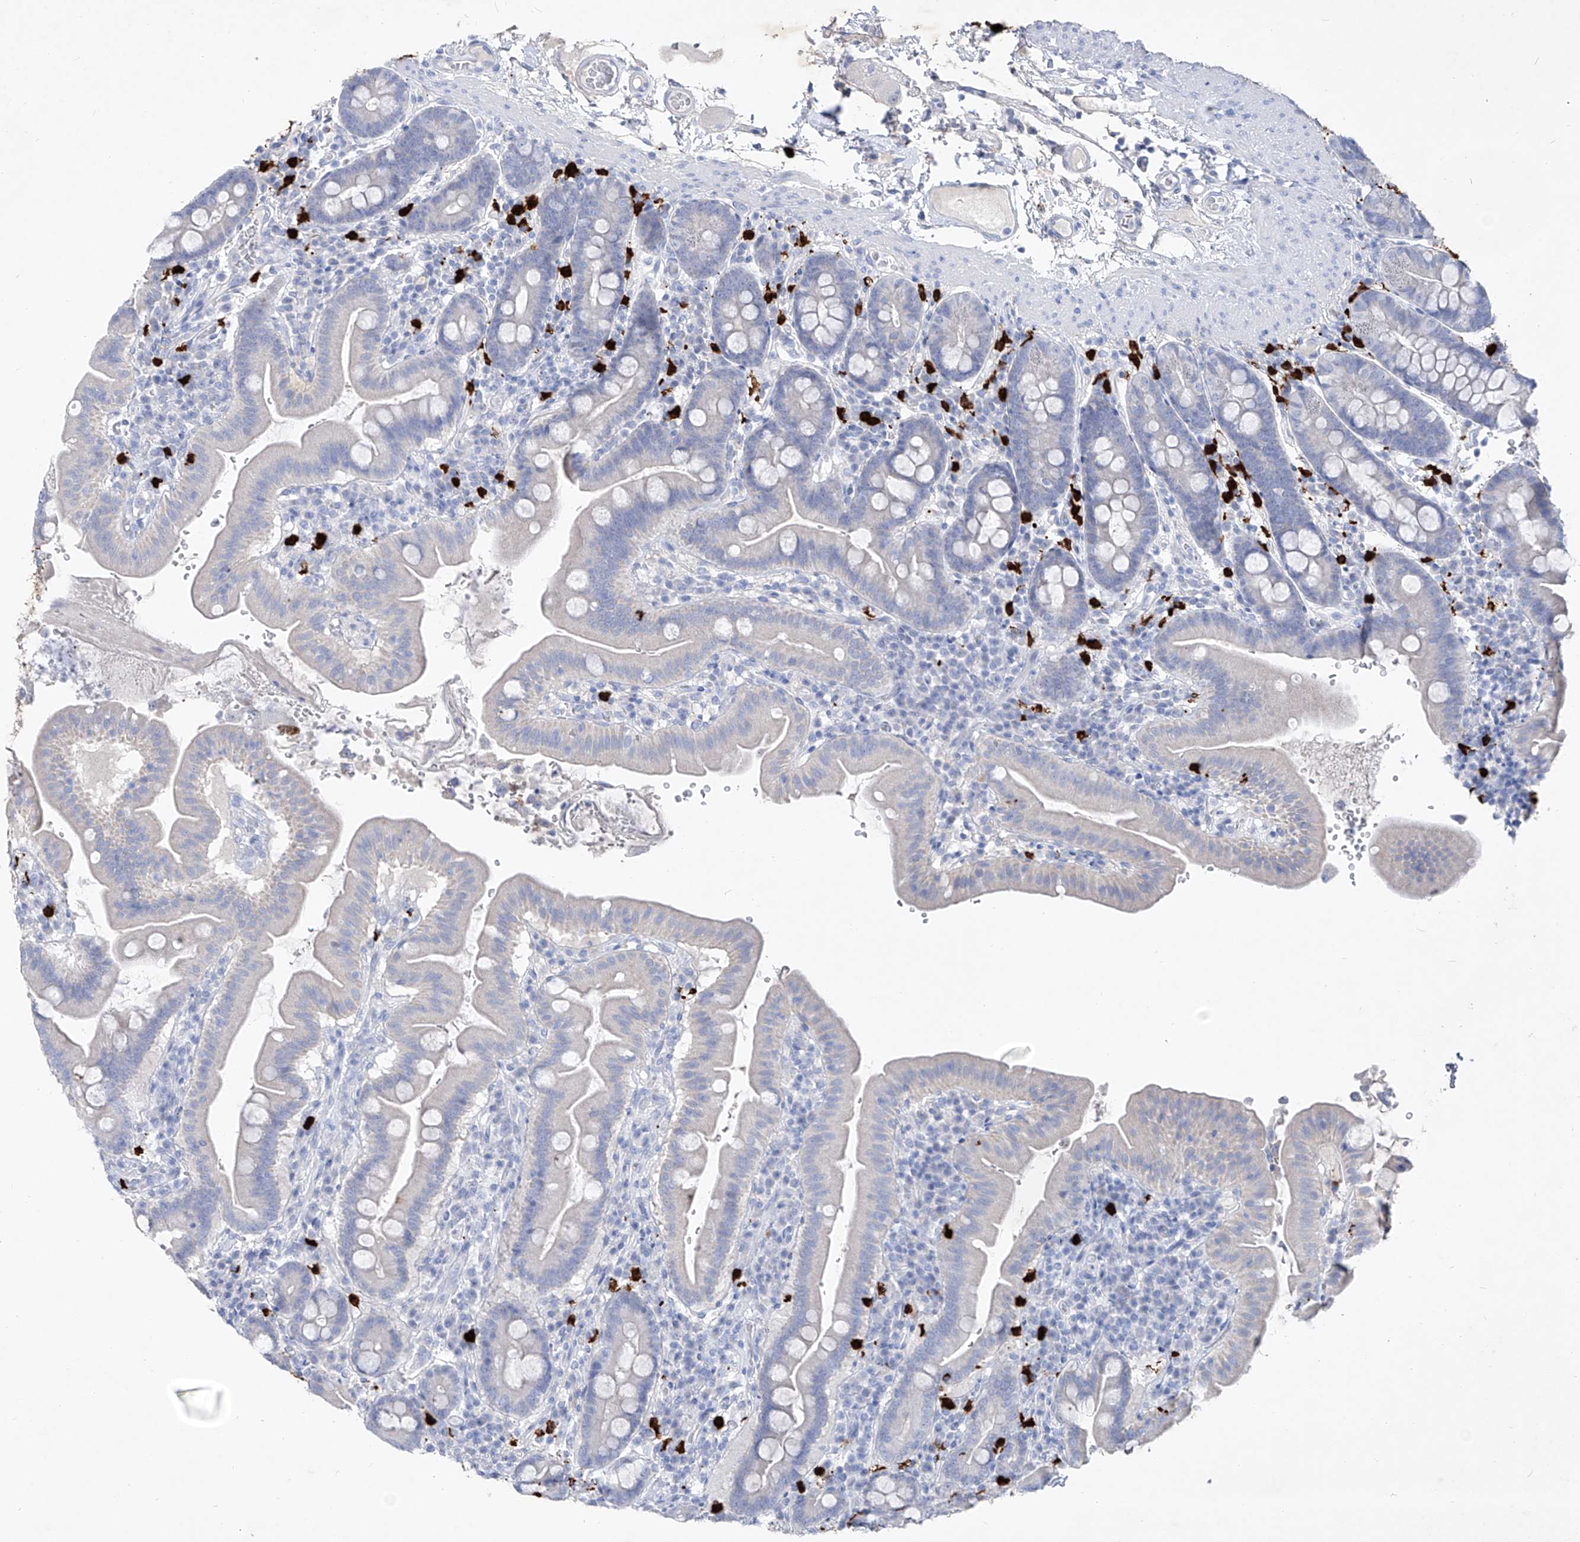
{"staining": {"intensity": "negative", "quantity": "none", "location": "none"}, "tissue": "duodenum", "cell_type": "Glandular cells", "image_type": "normal", "snomed": [{"axis": "morphology", "description": "Normal tissue, NOS"}, {"axis": "morphology", "description": "Adenocarcinoma, NOS"}, {"axis": "topography", "description": "Pancreas"}, {"axis": "topography", "description": "Duodenum"}], "caption": "Immunohistochemistry (IHC) image of unremarkable duodenum: human duodenum stained with DAB (3,3'-diaminobenzidine) displays no significant protein staining in glandular cells. (Immunohistochemistry (IHC), brightfield microscopy, high magnification).", "gene": "FRS3", "patient": {"sex": "male", "age": 50}}